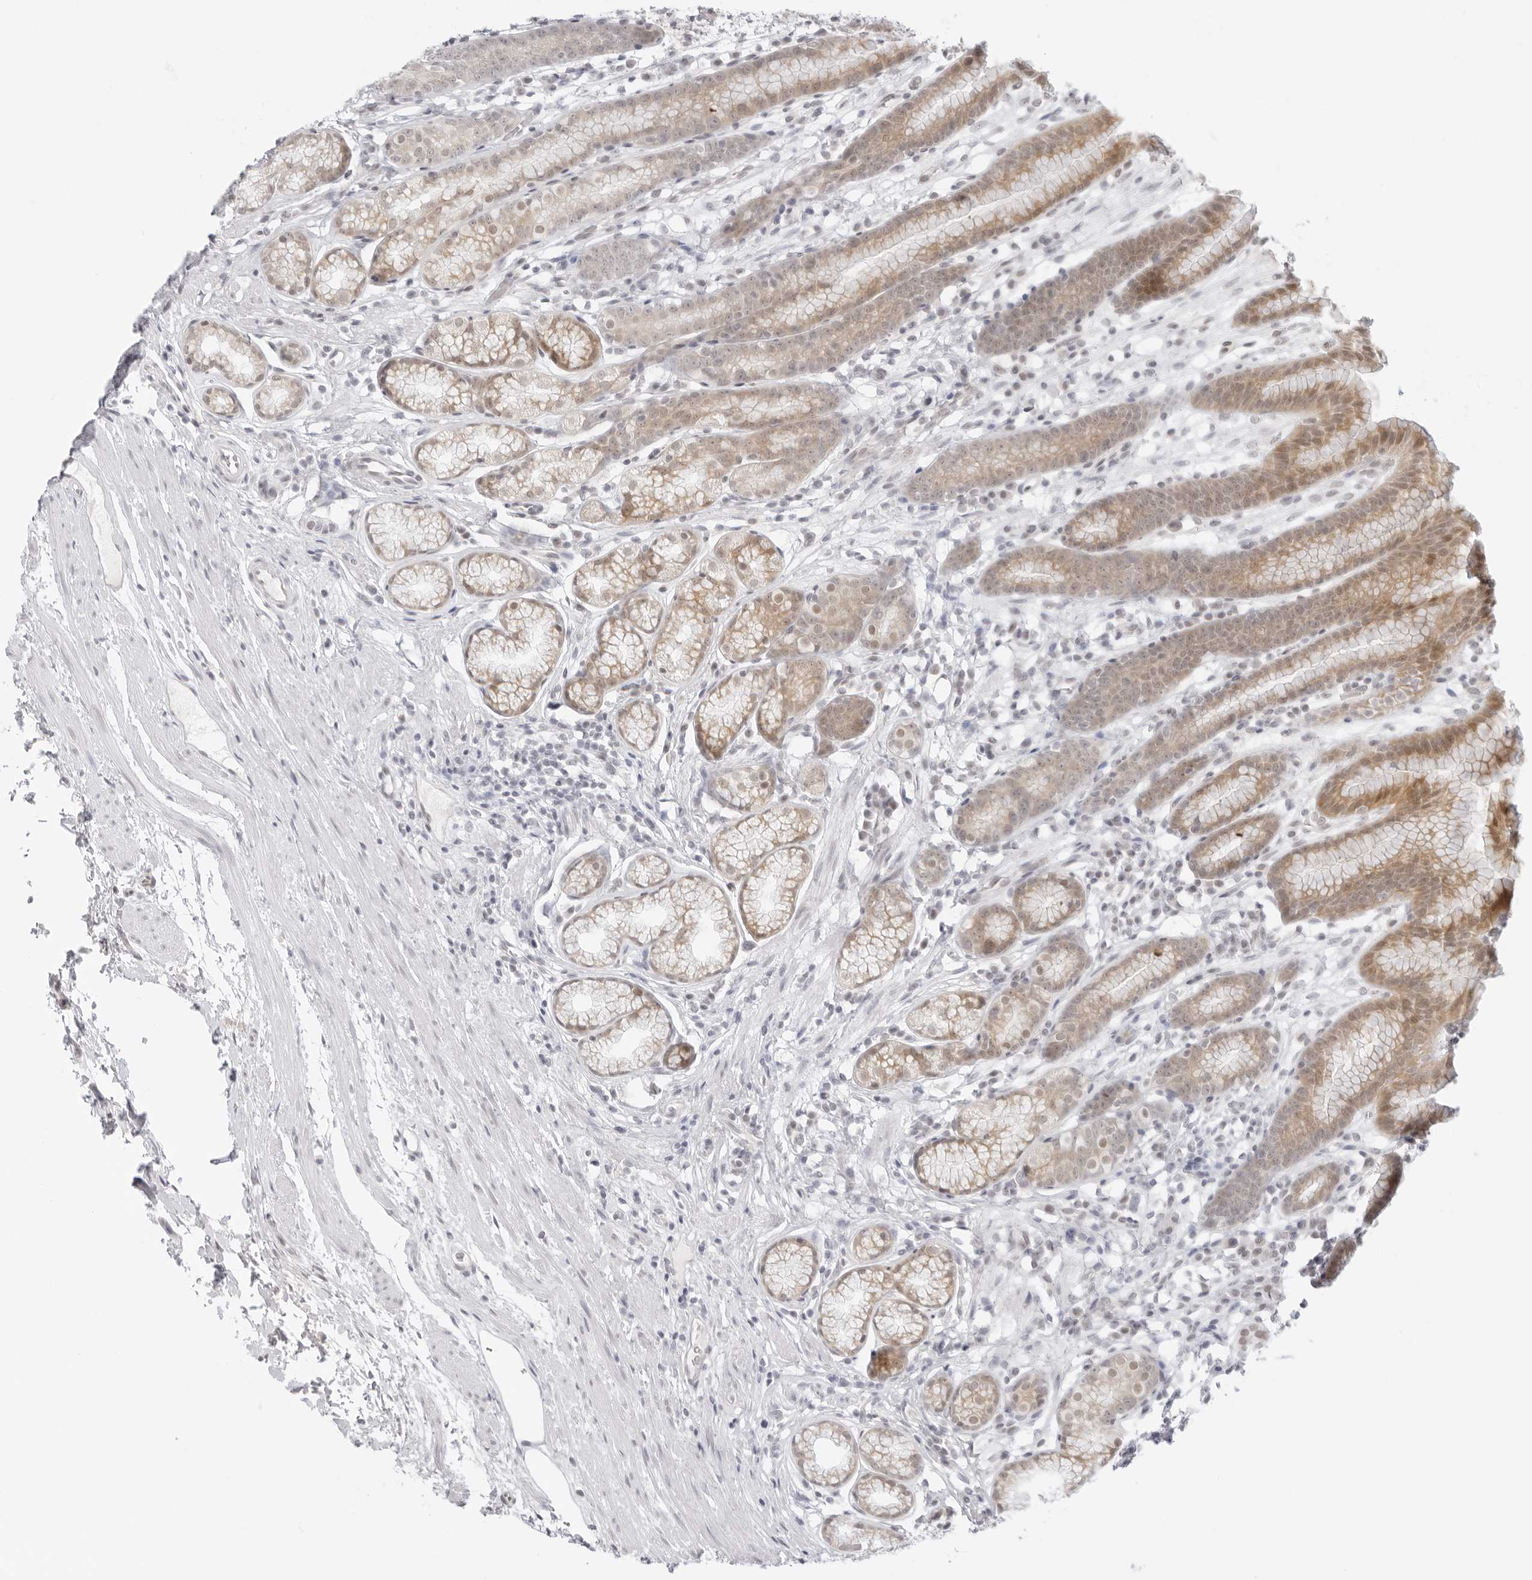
{"staining": {"intensity": "moderate", "quantity": ">75%", "location": "cytoplasmic/membranous,nuclear"}, "tissue": "stomach", "cell_type": "Glandular cells", "image_type": "normal", "snomed": [{"axis": "morphology", "description": "Normal tissue, NOS"}, {"axis": "topography", "description": "Stomach"}], "caption": "Stomach stained with a brown dye exhibits moderate cytoplasmic/membranous,nuclear positive positivity in about >75% of glandular cells.", "gene": "MED18", "patient": {"sex": "male", "age": 42}}